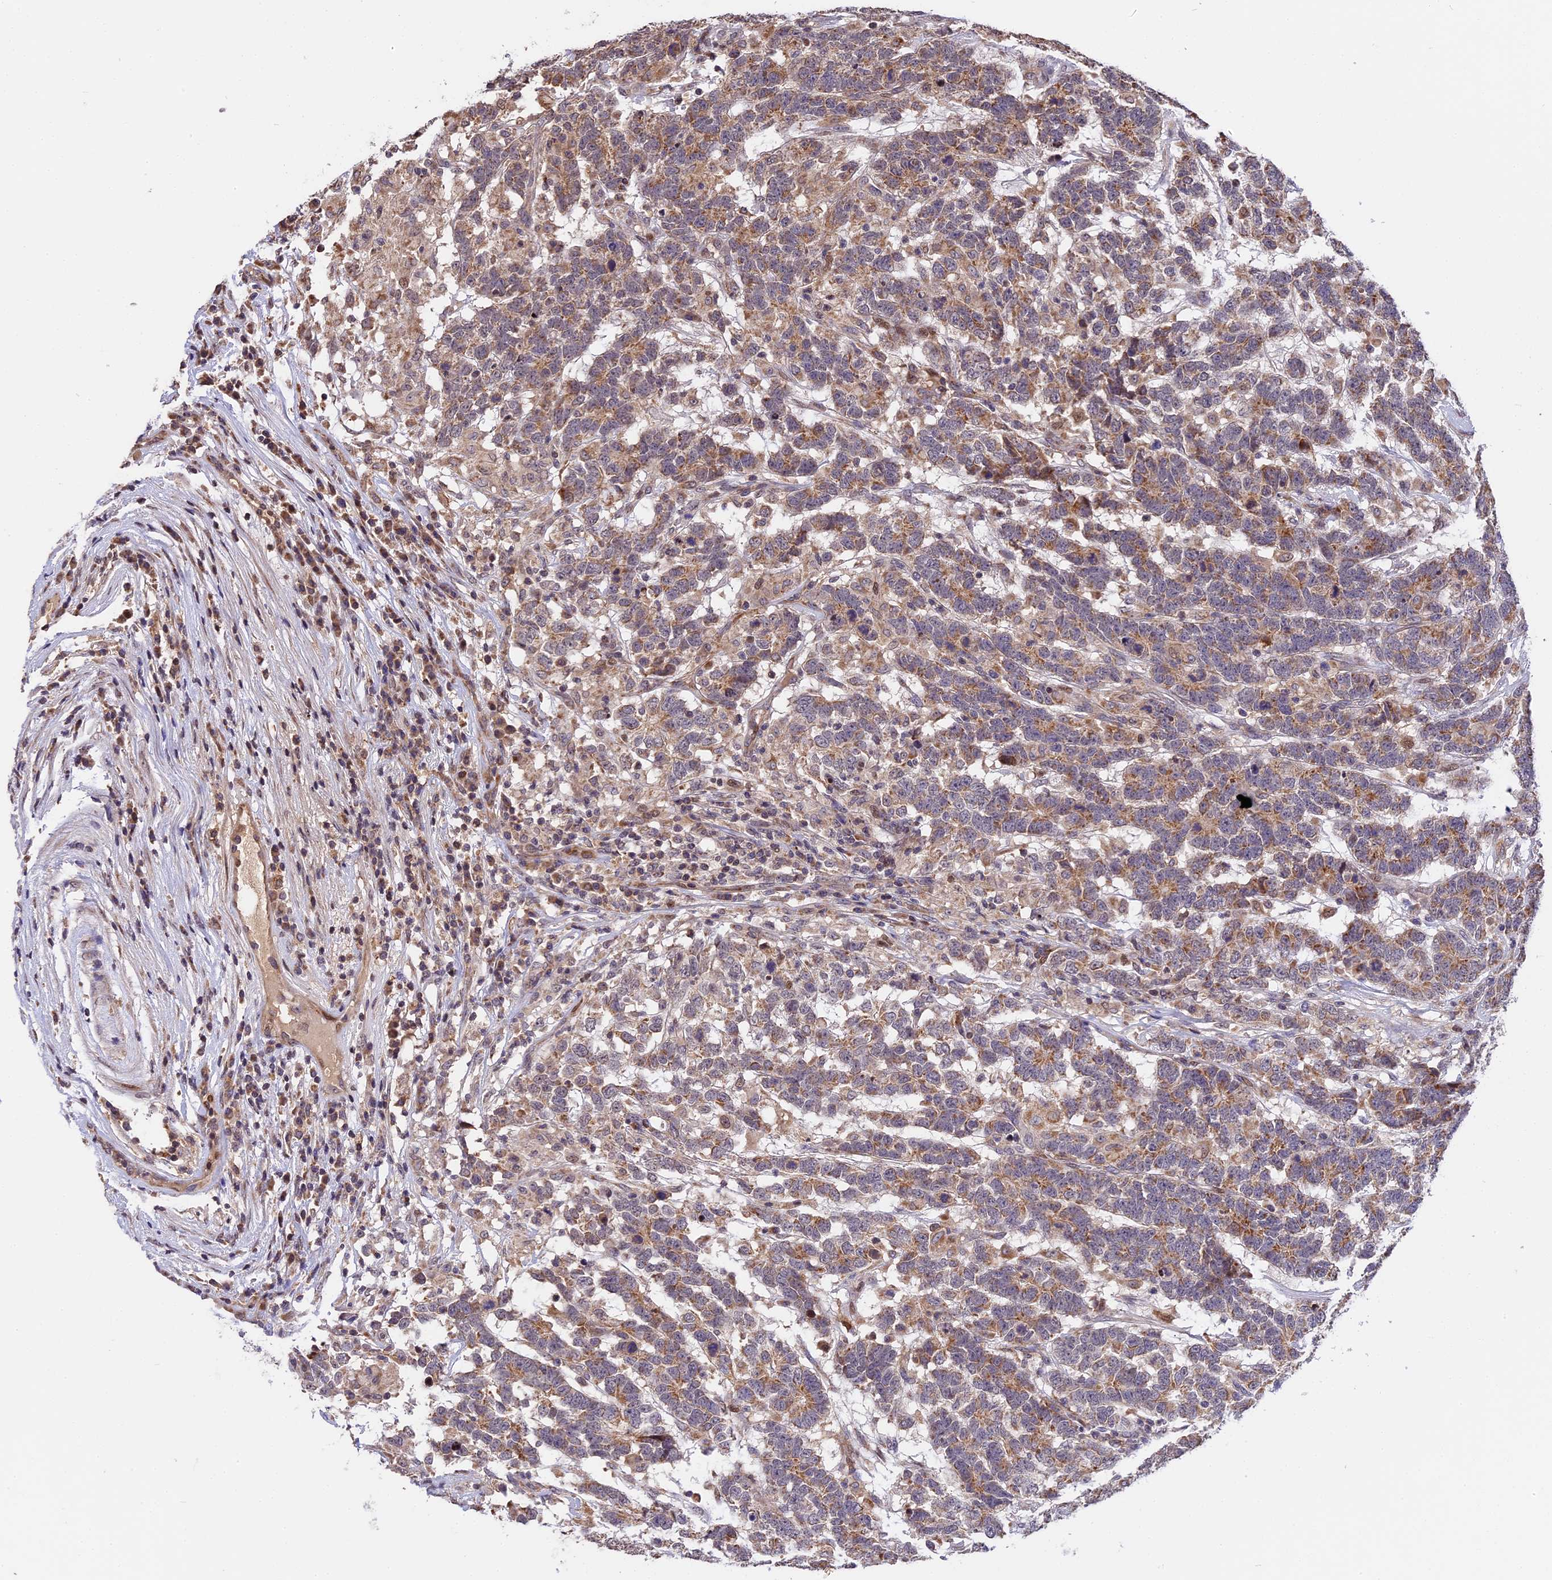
{"staining": {"intensity": "moderate", "quantity": ">75%", "location": "cytoplasmic/membranous"}, "tissue": "testis cancer", "cell_type": "Tumor cells", "image_type": "cancer", "snomed": [{"axis": "morphology", "description": "Carcinoma, Embryonal, NOS"}, {"axis": "topography", "description": "Testis"}], "caption": "Immunohistochemical staining of human testis cancer demonstrates medium levels of moderate cytoplasmic/membranous protein staining in approximately >75% of tumor cells.", "gene": "RERGL", "patient": {"sex": "male", "age": 26}}